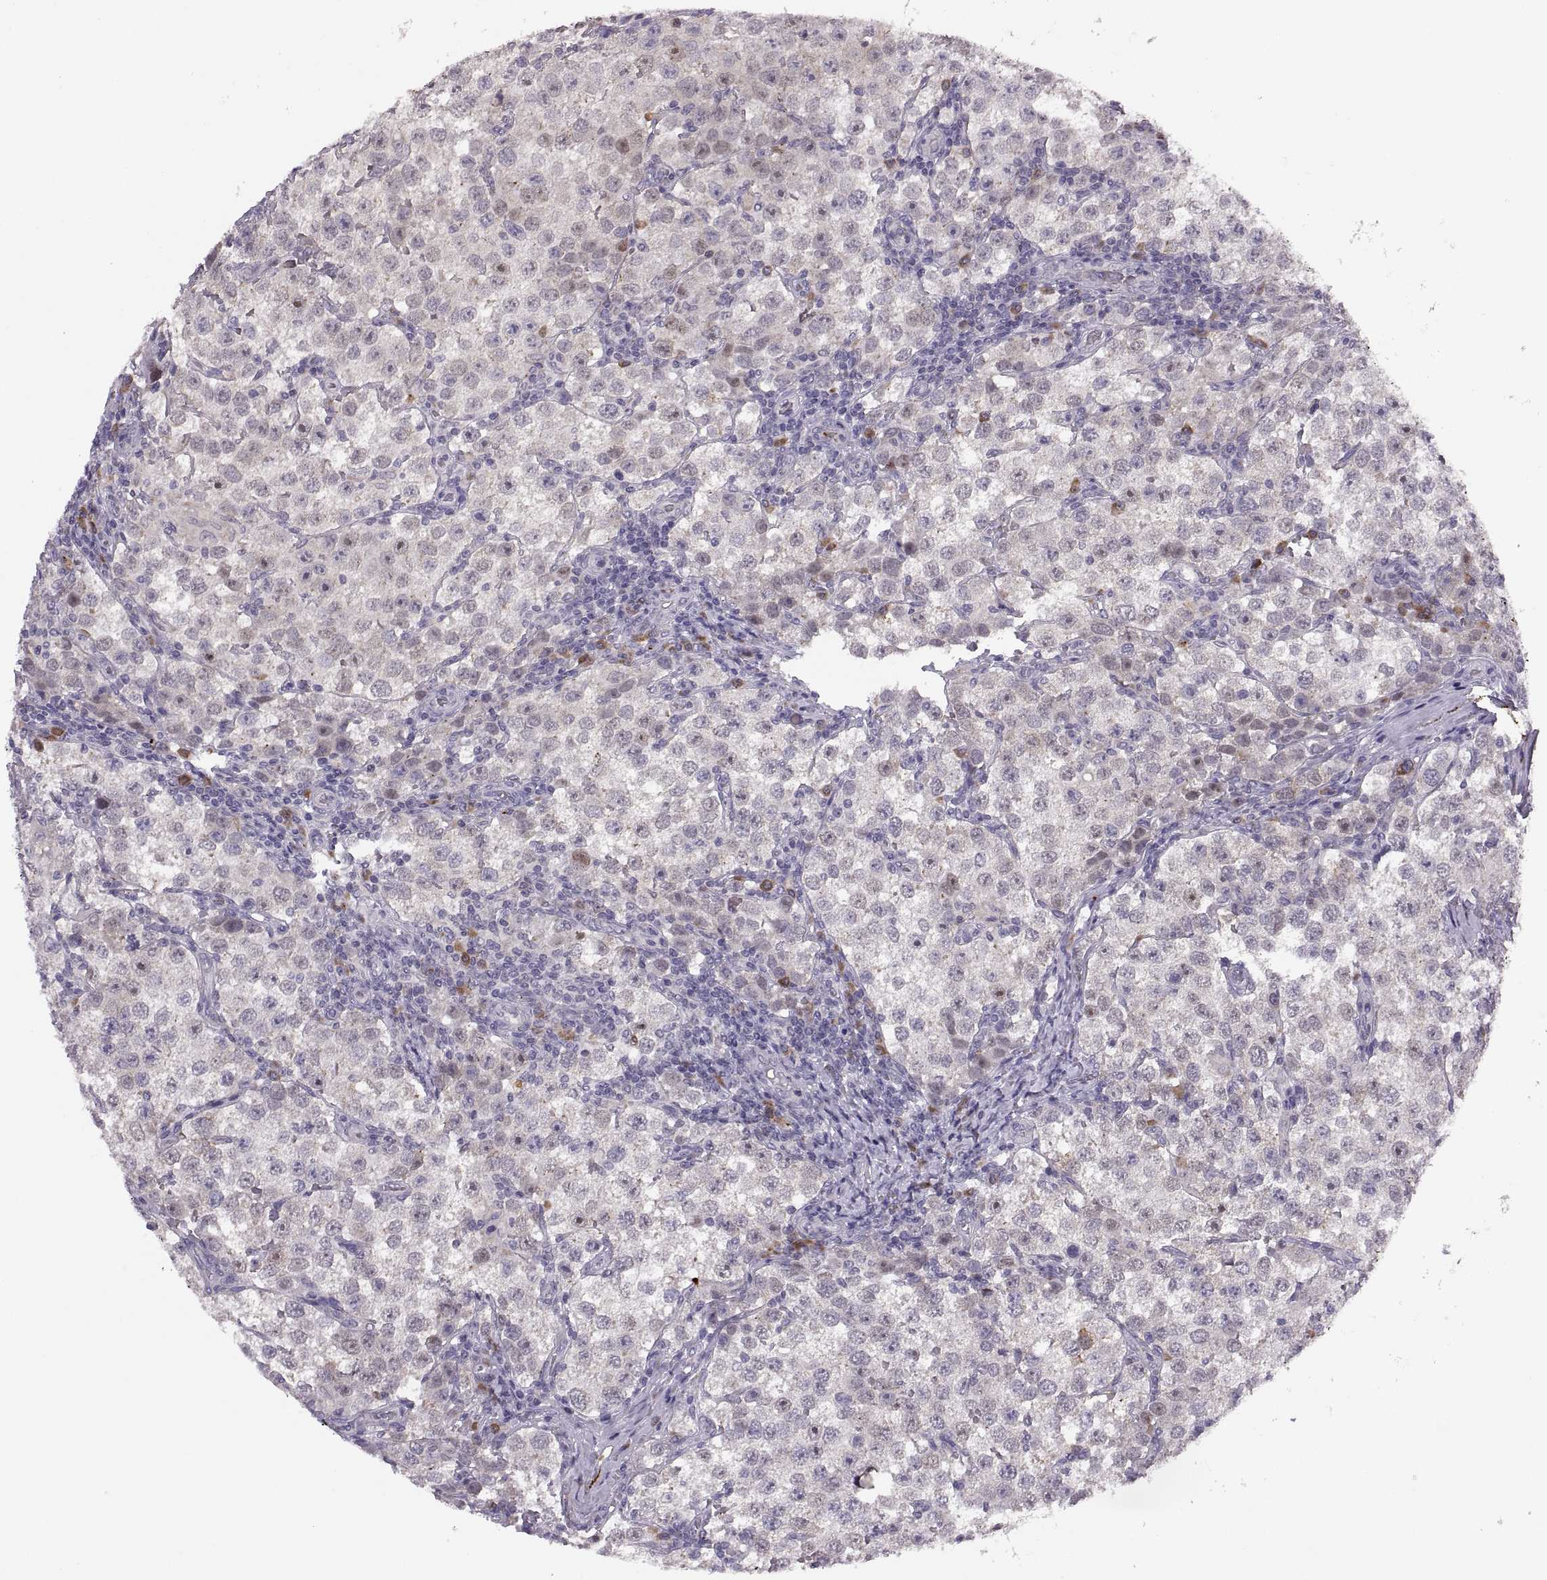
{"staining": {"intensity": "negative", "quantity": "none", "location": "none"}, "tissue": "testis cancer", "cell_type": "Tumor cells", "image_type": "cancer", "snomed": [{"axis": "morphology", "description": "Seminoma, NOS"}, {"axis": "topography", "description": "Testis"}], "caption": "DAB (3,3'-diaminobenzidine) immunohistochemical staining of human testis seminoma exhibits no significant staining in tumor cells.", "gene": "ADH6", "patient": {"sex": "male", "age": 37}}